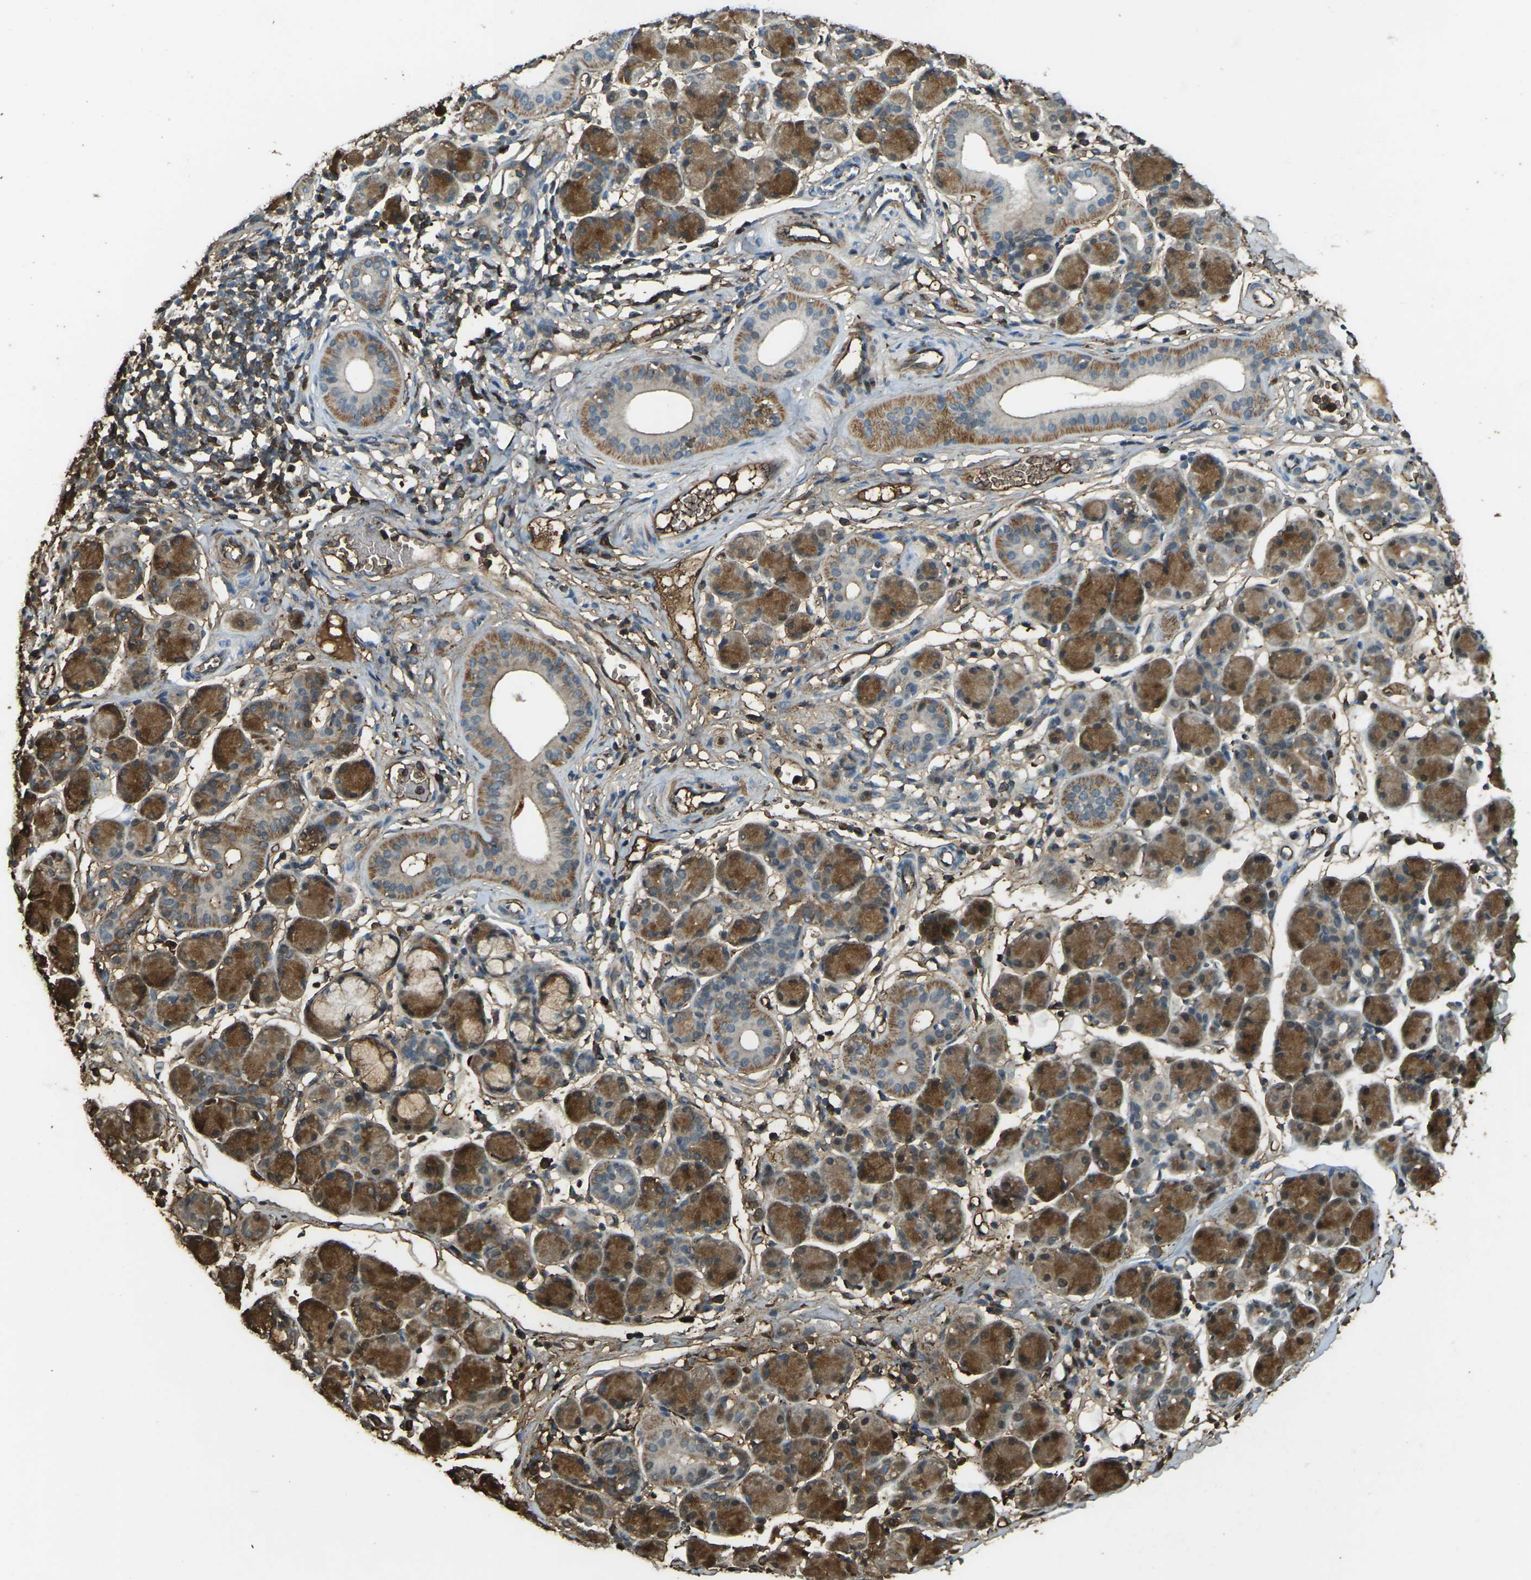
{"staining": {"intensity": "moderate", "quantity": "25%-75%", "location": "cytoplasmic/membranous"}, "tissue": "salivary gland", "cell_type": "Glandular cells", "image_type": "normal", "snomed": [{"axis": "morphology", "description": "Normal tissue, NOS"}, {"axis": "morphology", "description": "Inflammation, NOS"}, {"axis": "topography", "description": "Lymph node"}, {"axis": "topography", "description": "Salivary gland"}], "caption": "This image displays IHC staining of normal human salivary gland, with medium moderate cytoplasmic/membranous expression in approximately 25%-75% of glandular cells.", "gene": "CYP1B1", "patient": {"sex": "male", "age": 3}}